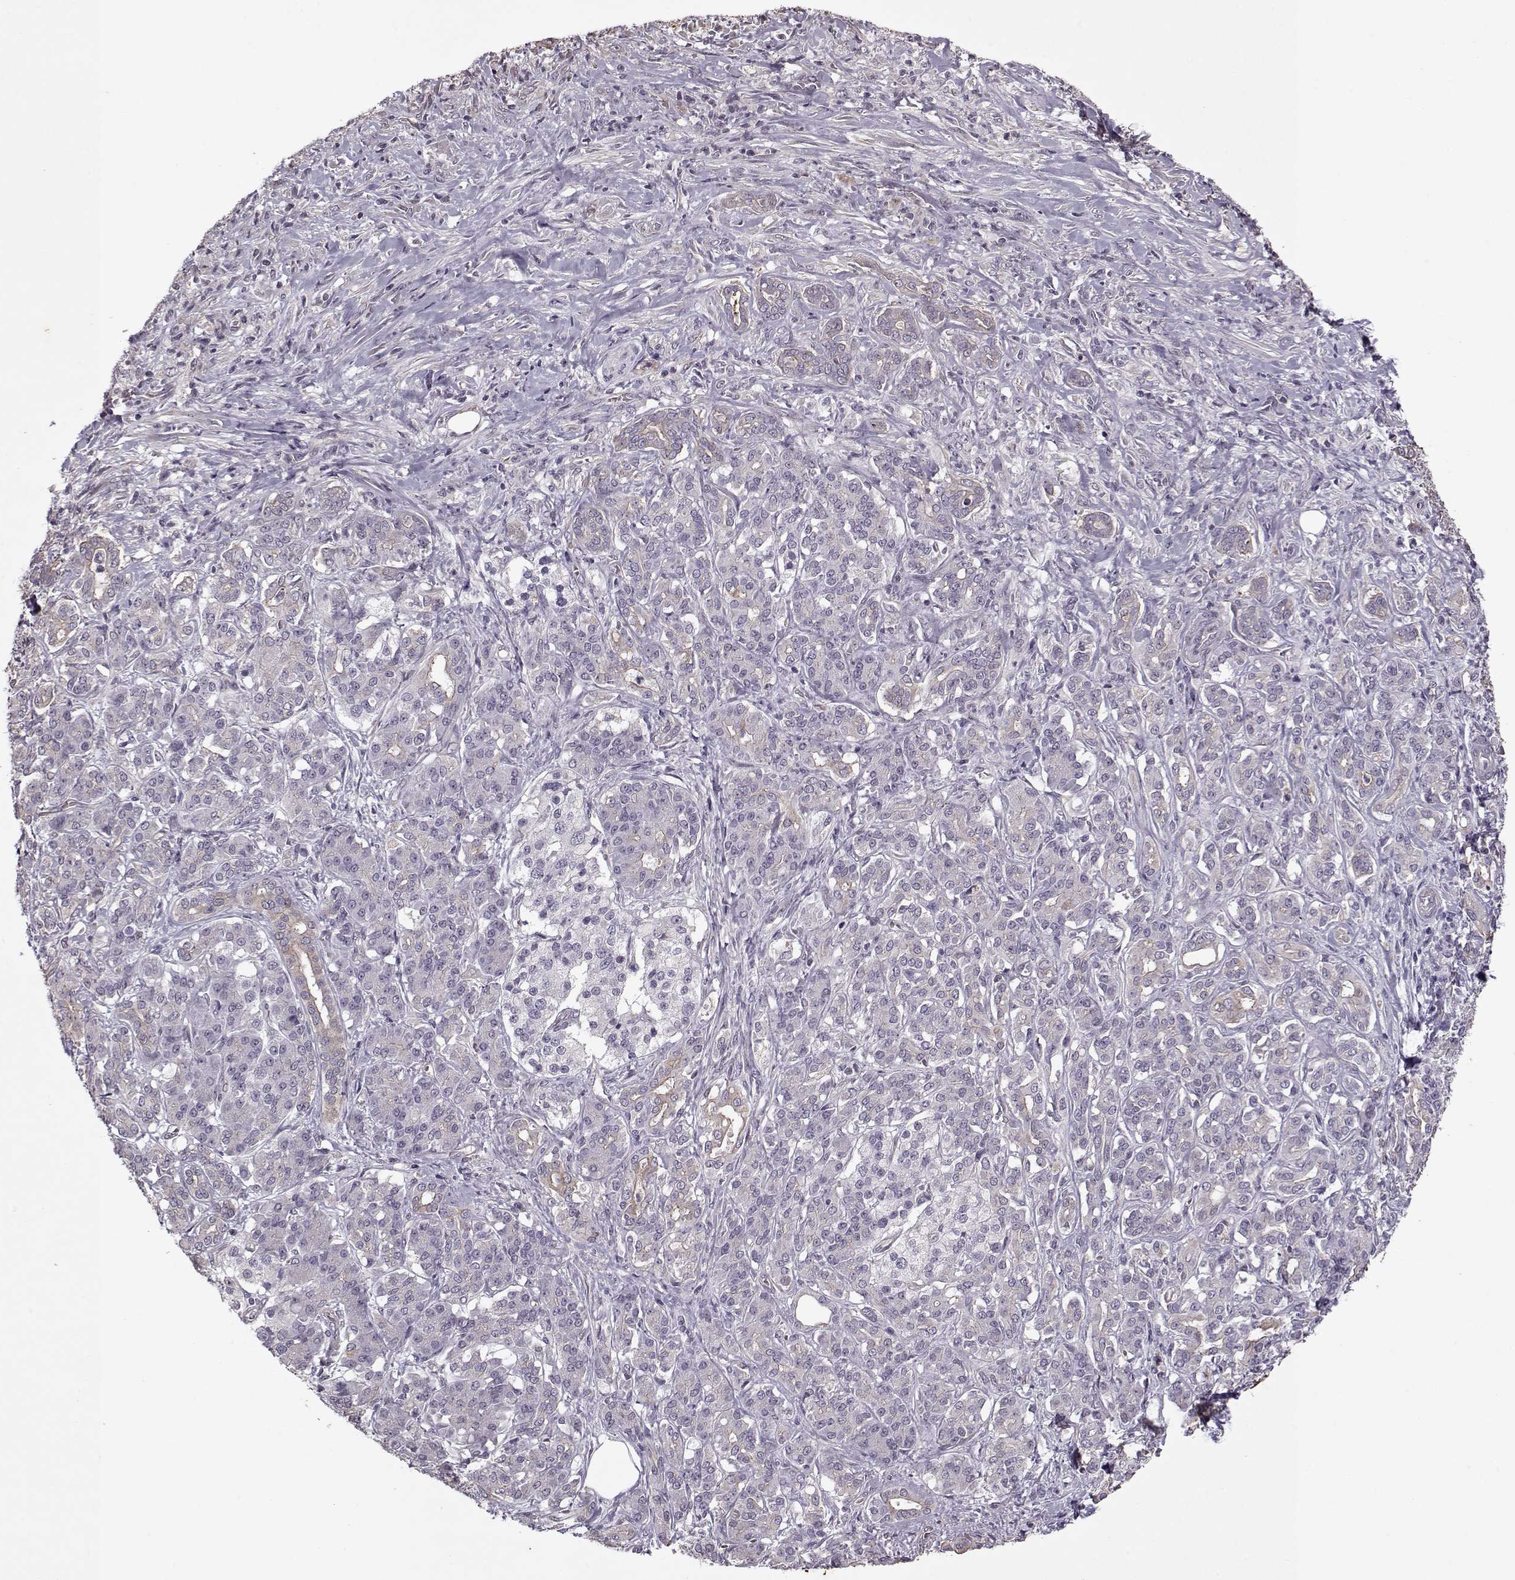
{"staining": {"intensity": "weak", "quantity": ">75%", "location": "cytoplasmic/membranous"}, "tissue": "pancreatic cancer", "cell_type": "Tumor cells", "image_type": "cancer", "snomed": [{"axis": "morphology", "description": "Normal tissue, NOS"}, {"axis": "morphology", "description": "Inflammation, NOS"}, {"axis": "morphology", "description": "Adenocarcinoma, NOS"}, {"axis": "topography", "description": "Pancreas"}], "caption": "Immunohistochemical staining of pancreatic cancer (adenocarcinoma) displays low levels of weak cytoplasmic/membranous expression in about >75% of tumor cells.", "gene": "KRT9", "patient": {"sex": "male", "age": 57}}